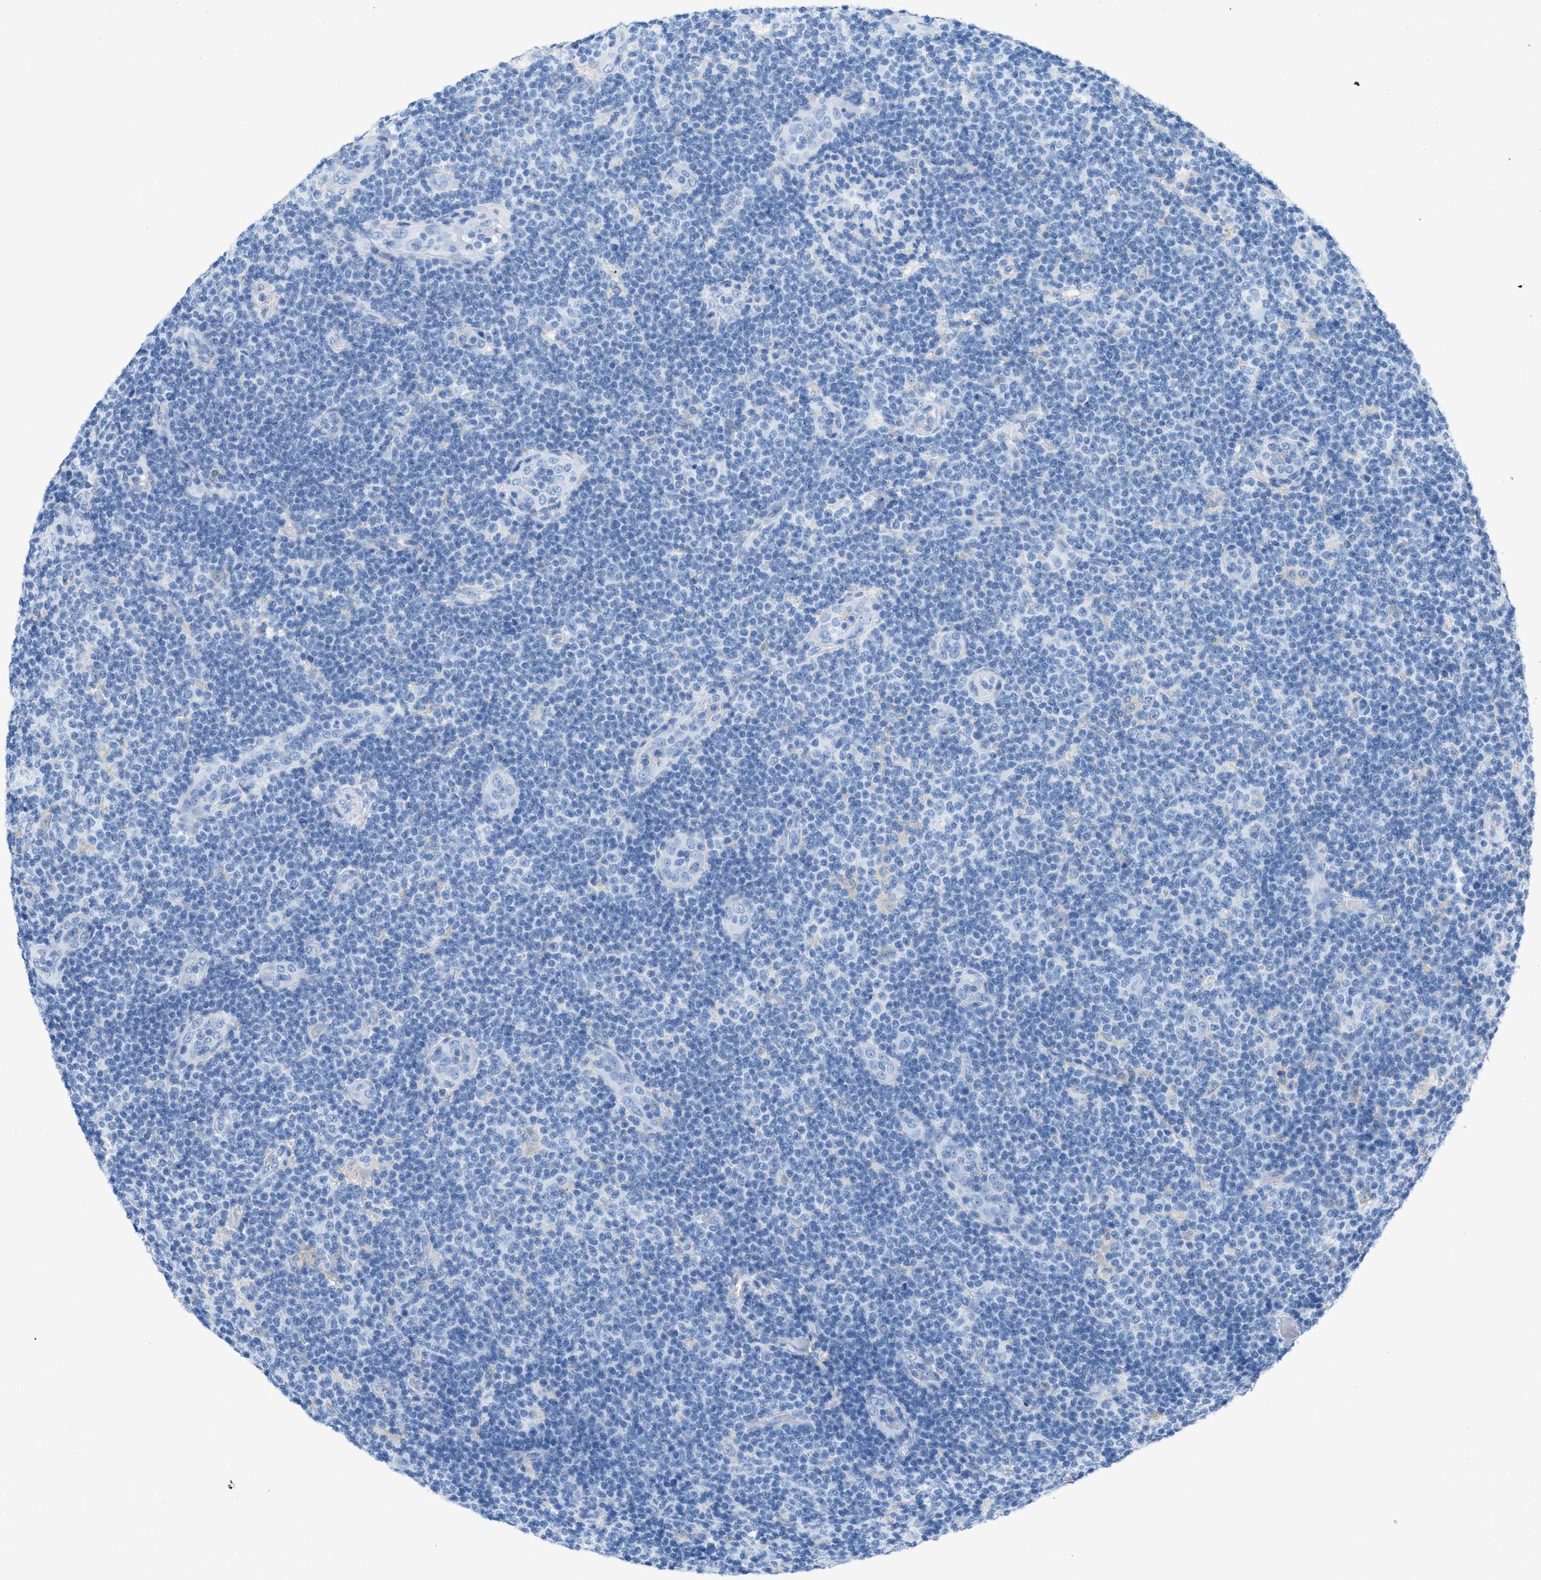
{"staining": {"intensity": "negative", "quantity": "none", "location": "none"}, "tissue": "lymphoma", "cell_type": "Tumor cells", "image_type": "cancer", "snomed": [{"axis": "morphology", "description": "Malignant lymphoma, non-Hodgkin's type, Low grade"}, {"axis": "topography", "description": "Lymph node"}], "caption": "Immunohistochemical staining of human lymphoma displays no significant staining in tumor cells.", "gene": "ASGR1", "patient": {"sex": "male", "age": 83}}